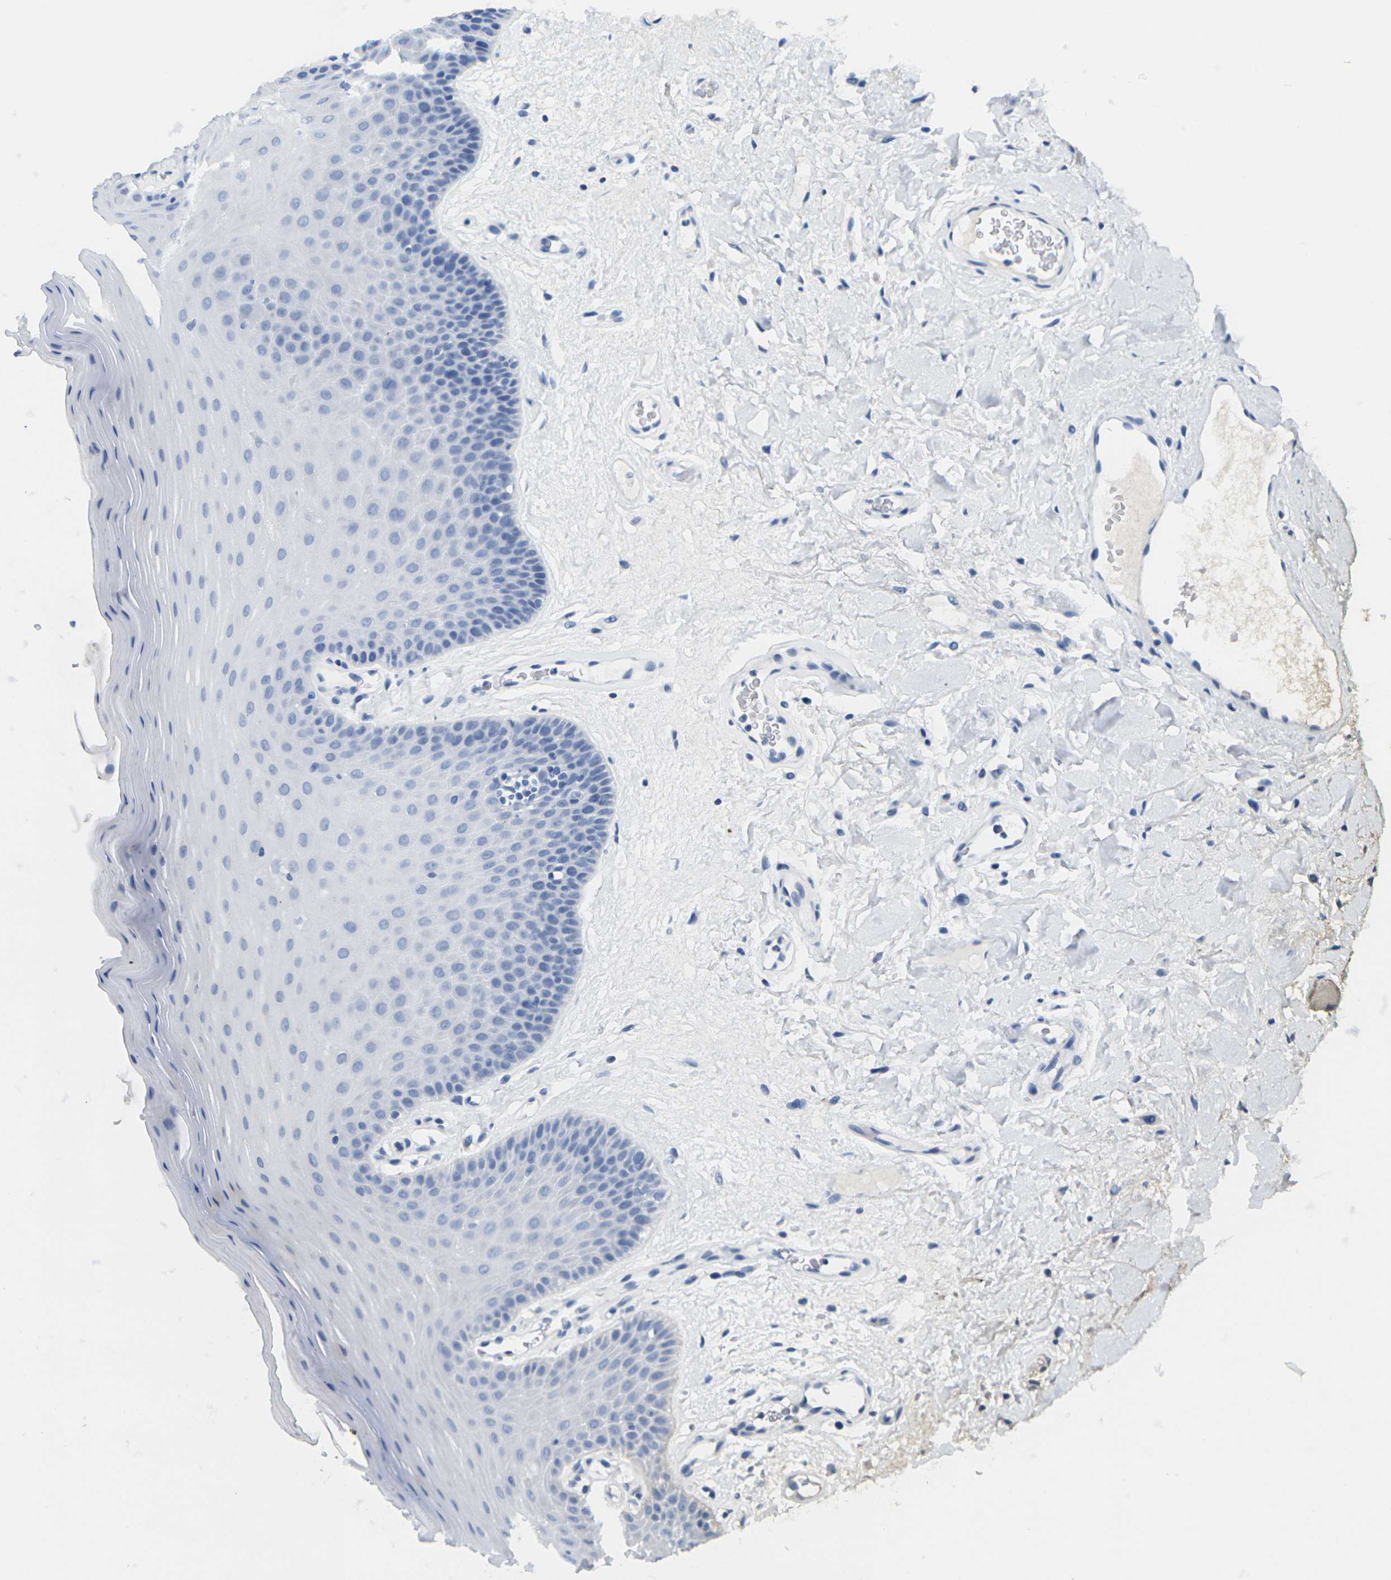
{"staining": {"intensity": "negative", "quantity": "none", "location": "none"}, "tissue": "oral mucosa", "cell_type": "Squamous epithelial cells", "image_type": "normal", "snomed": [{"axis": "morphology", "description": "Normal tissue, NOS"}, {"axis": "morphology", "description": "Squamous cell carcinoma, NOS"}, {"axis": "topography", "description": "Skeletal muscle"}, {"axis": "topography", "description": "Adipose tissue"}, {"axis": "topography", "description": "Vascular tissue"}, {"axis": "topography", "description": "Oral tissue"}, {"axis": "topography", "description": "Peripheral nerve tissue"}, {"axis": "topography", "description": "Head-Neck"}], "caption": "Immunohistochemistry (IHC) histopathology image of normal human oral mucosa stained for a protein (brown), which shows no staining in squamous epithelial cells.", "gene": "FAM3D", "patient": {"sex": "male", "age": 71}}